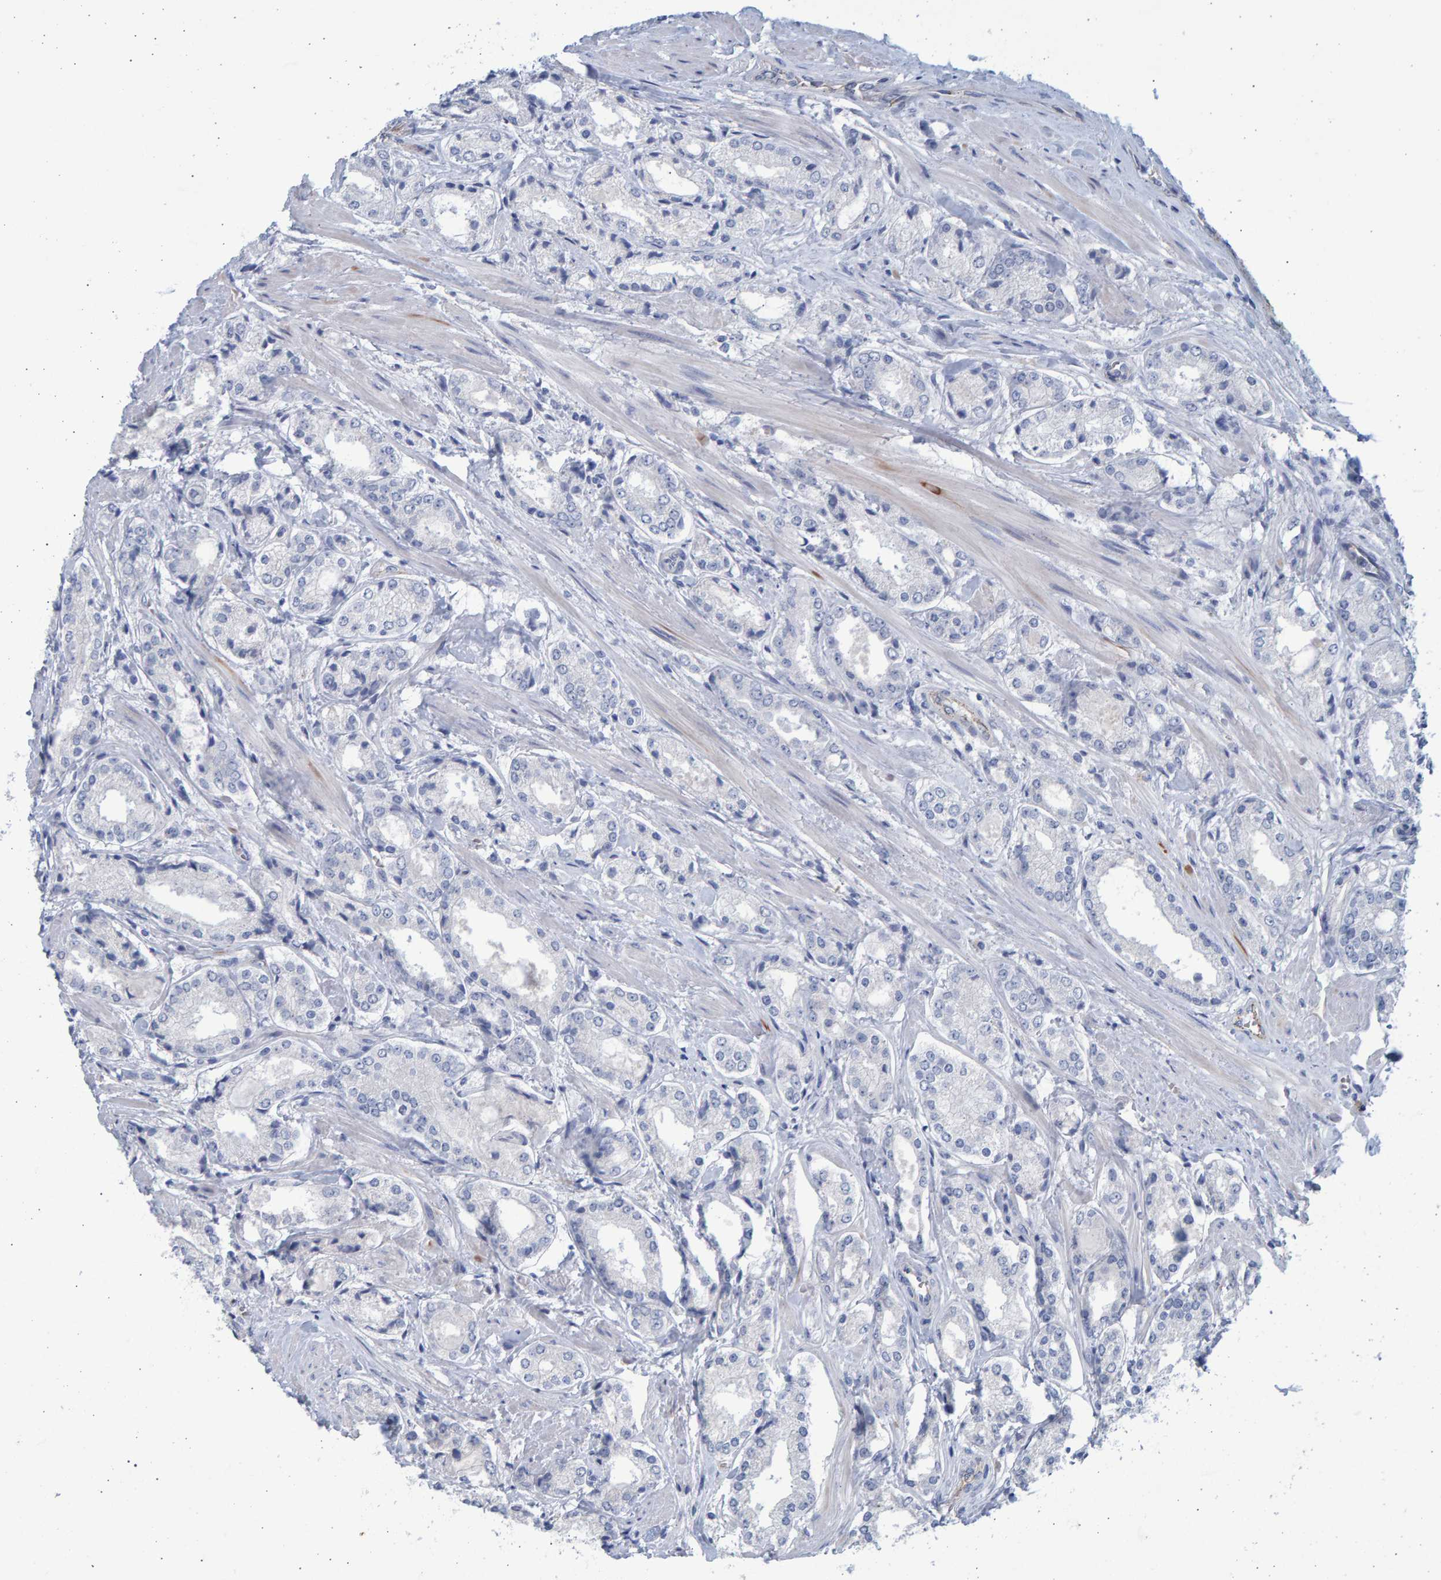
{"staining": {"intensity": "negative", "quantity": "none", "location": "none"}, "tissue": "prostate cancer", "cell_type": "Tumor cells", "image_type": "cancer", "snomed": [{"axis": "morphology", "description": "Adenocarcinoma, Low grade"}, {"axis": "topography", "description": "Prostate"}], "caption": "Prostate cancer was stained to show a protein in brown. There is no significant staining in tumor cells. (Brightfield microscopy of DAB immunohistochemistry at high magnification).", "gene": "SLC34A3", "patient": {"sex": "male", "age": 62}}